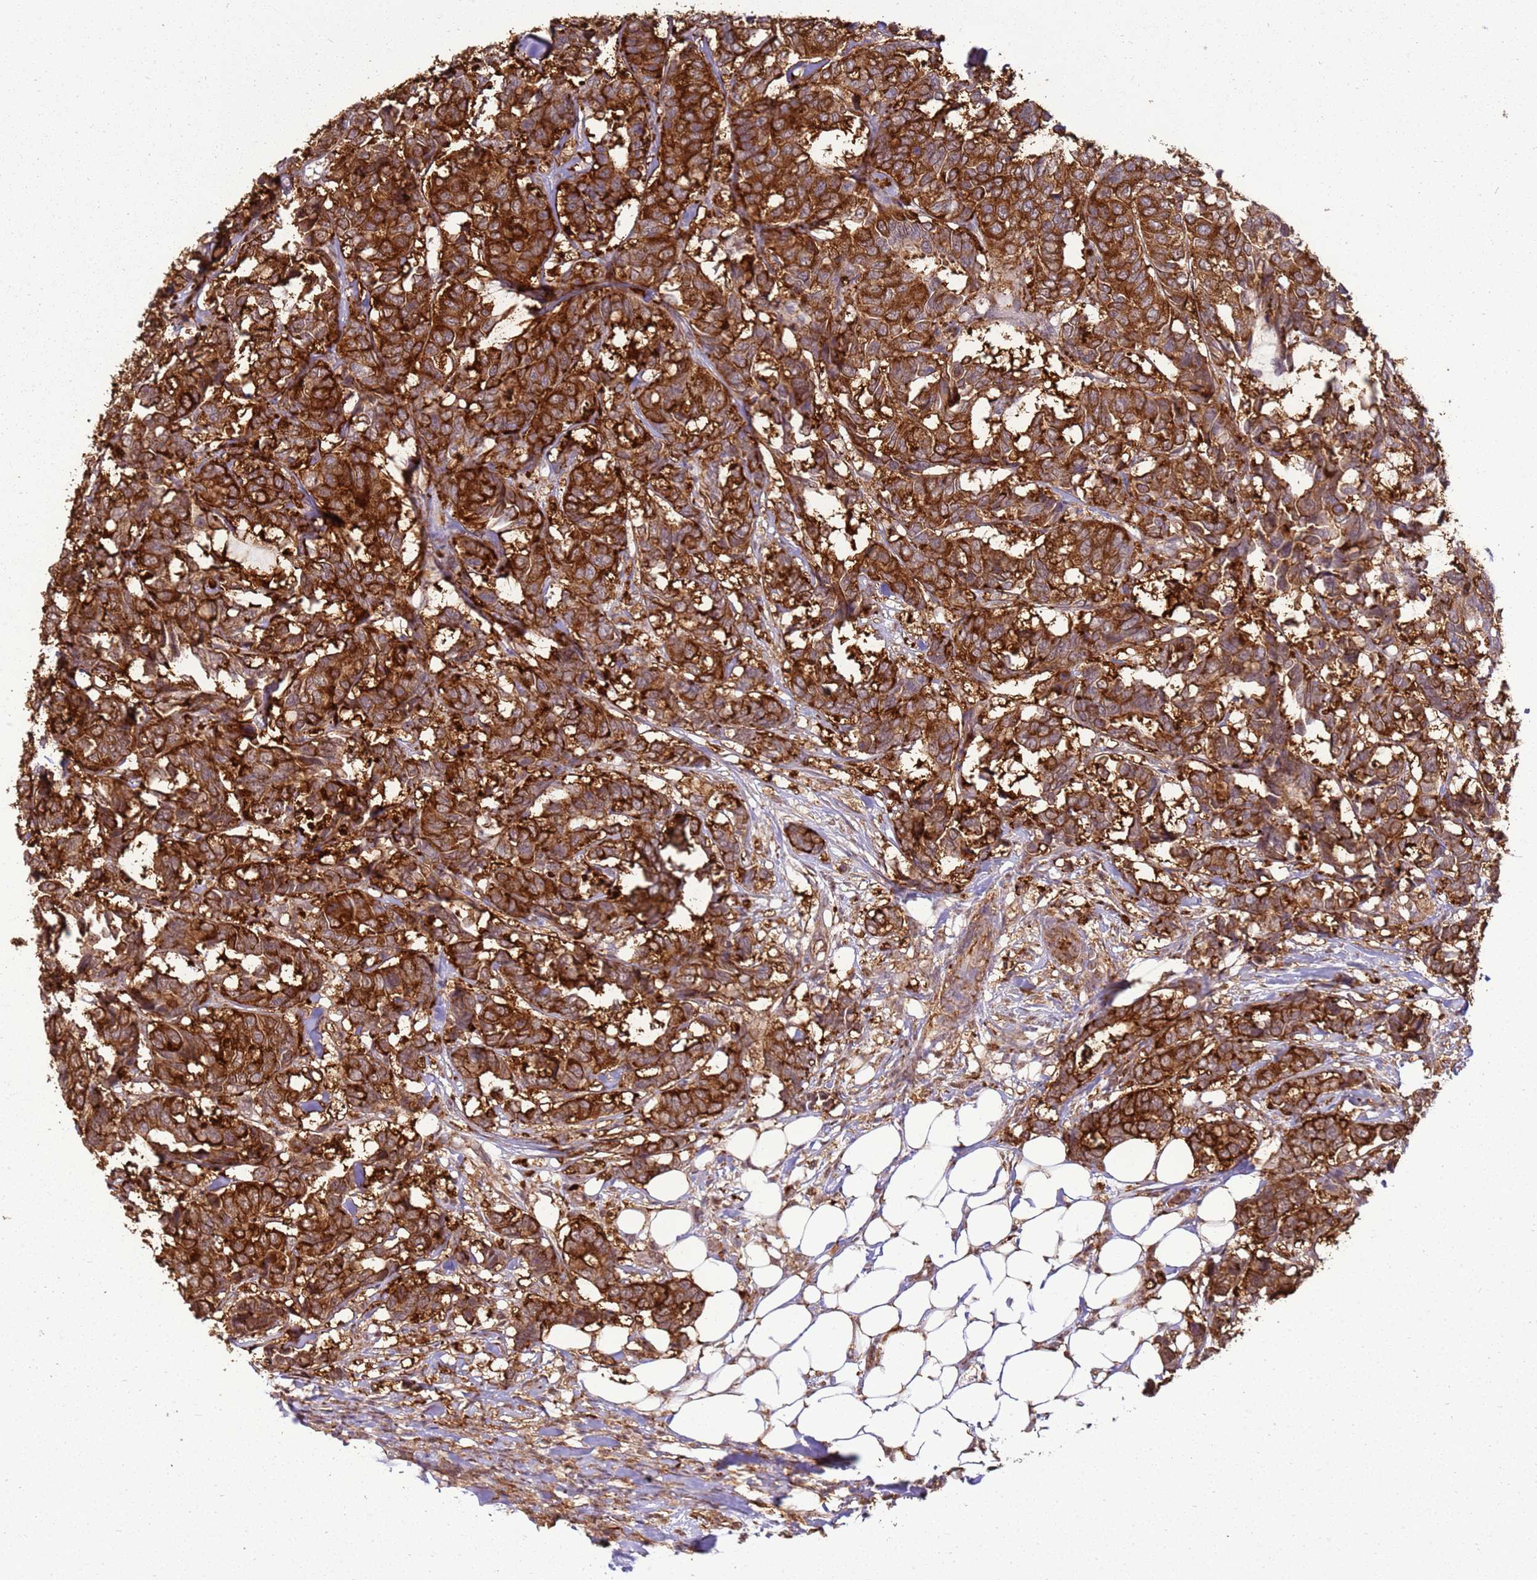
{"staining": {"intensity": "strong", "quantity": ">75%", "location": "cytoplasmic/membranous"}, "tissue": "breast cancer", "cell_type": "Tumor cells", "image_type": "cancer", "snomed": [{"axis": "morphology", "description": "Duct carcinoma"}, {"axis": "topography", "description": "Breast"}], "caption": "High-power microscopy captured an immunohistochemistry photomicrograph of infiltrating ductal carcinoma (breast), revealing strong cytoplasmic/membranous staining in approximately >75% of tumor cells.", "gene": "GABRE", "patient": {"sex": "female", "age": 87}}